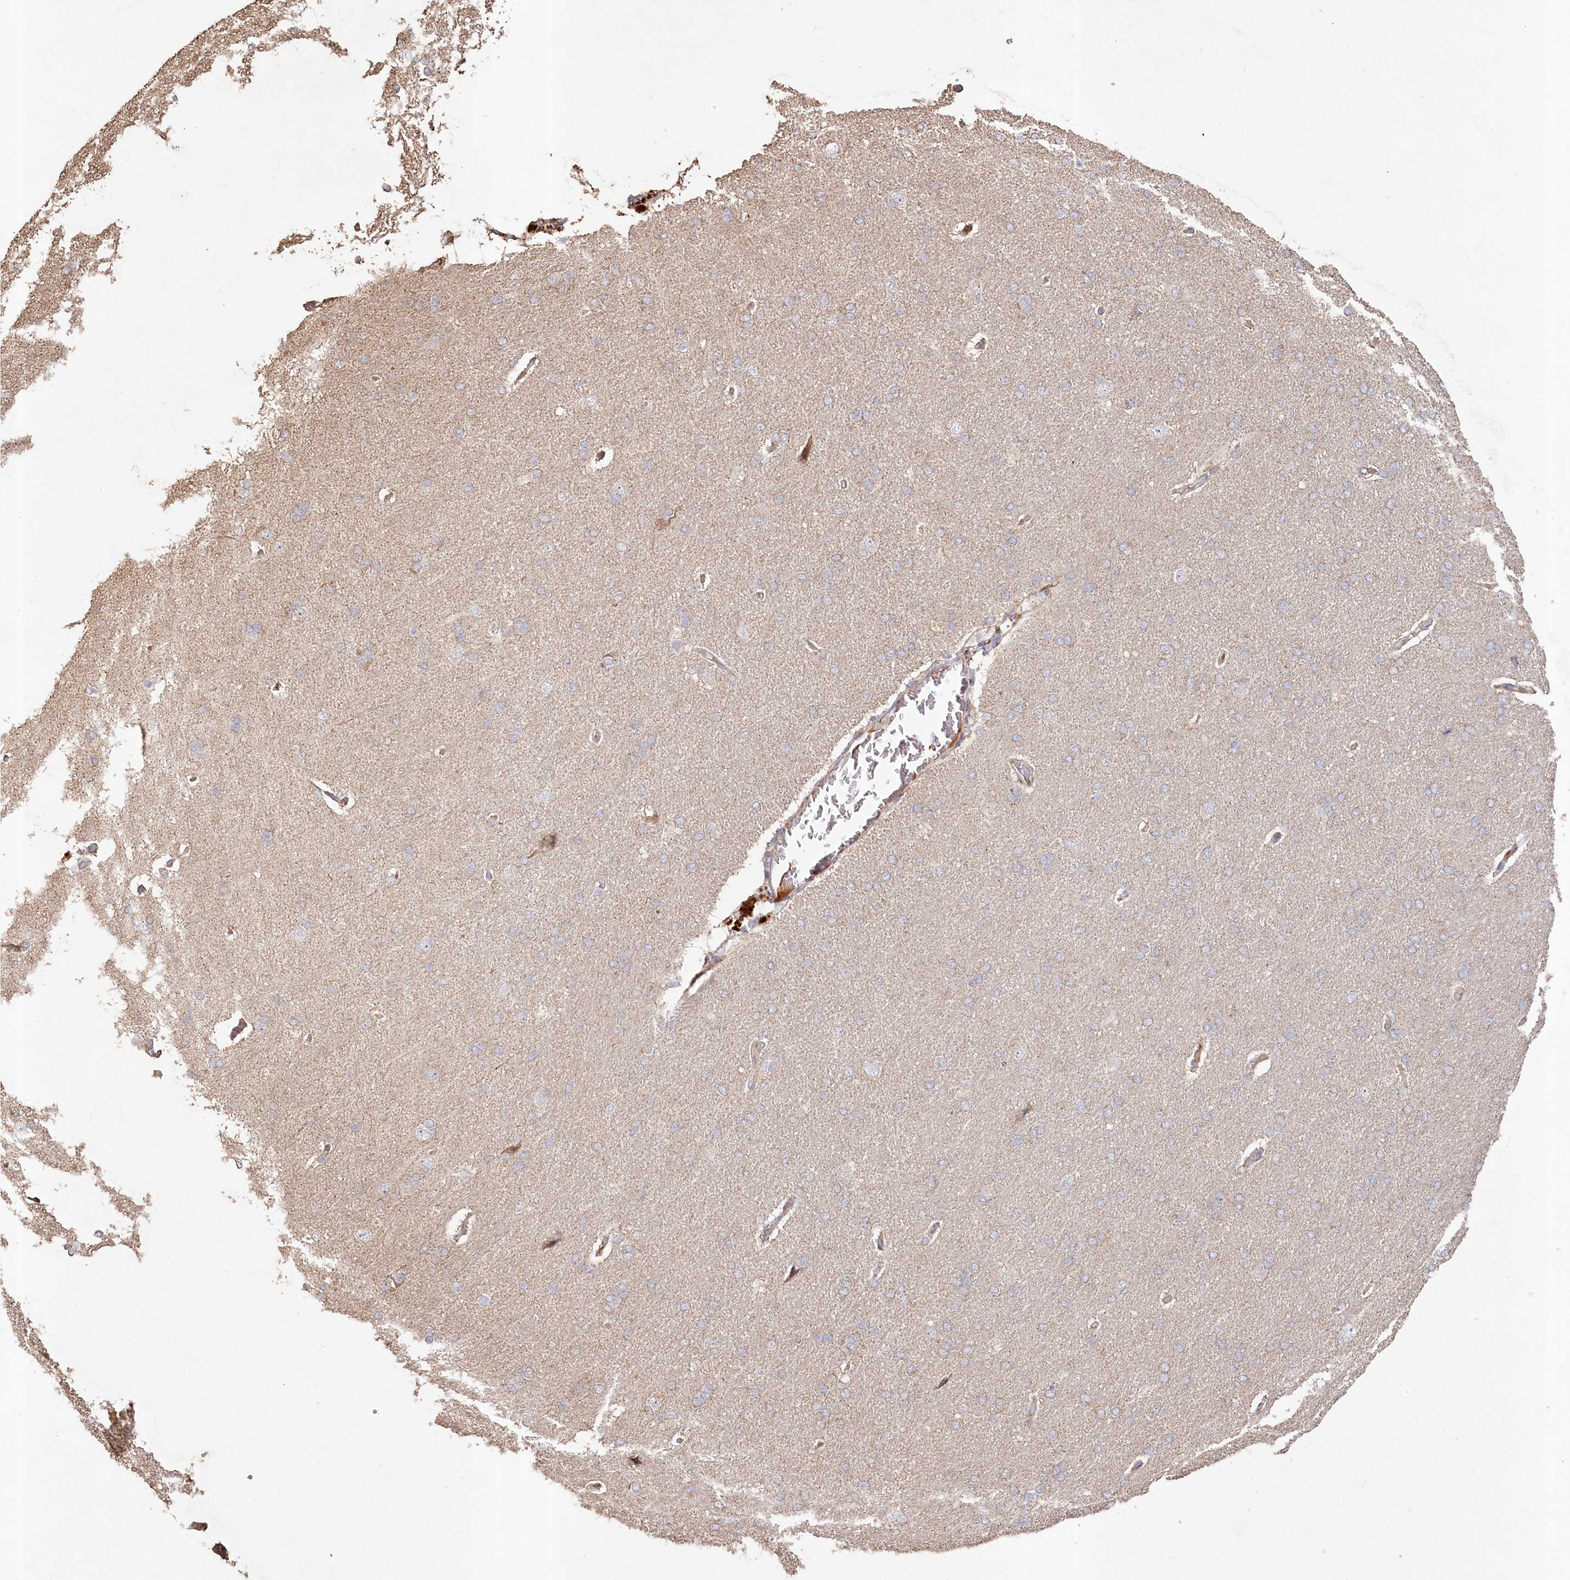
{"staining": {"intensity": "weak", "quantity": "<25%", "location": "cytoplasmic/membranous"}, "tissue": "cerebral cortex", "cell_type": "Endothelial cells", "image_type": "normal", "snomed": [{"axis": "morphology", "description": "Normal tissue, NOS"}, {"axis": "topography", "description": "Cerebral cortex"}], "caption": "A high-resolution micrograph shows immunohistochemistry staining of normal cerebral cortex, which demonstrates no significant positivity in endothelial cells.", "gene": "HAL", "patient": {"sex": "male", "age": 62}}